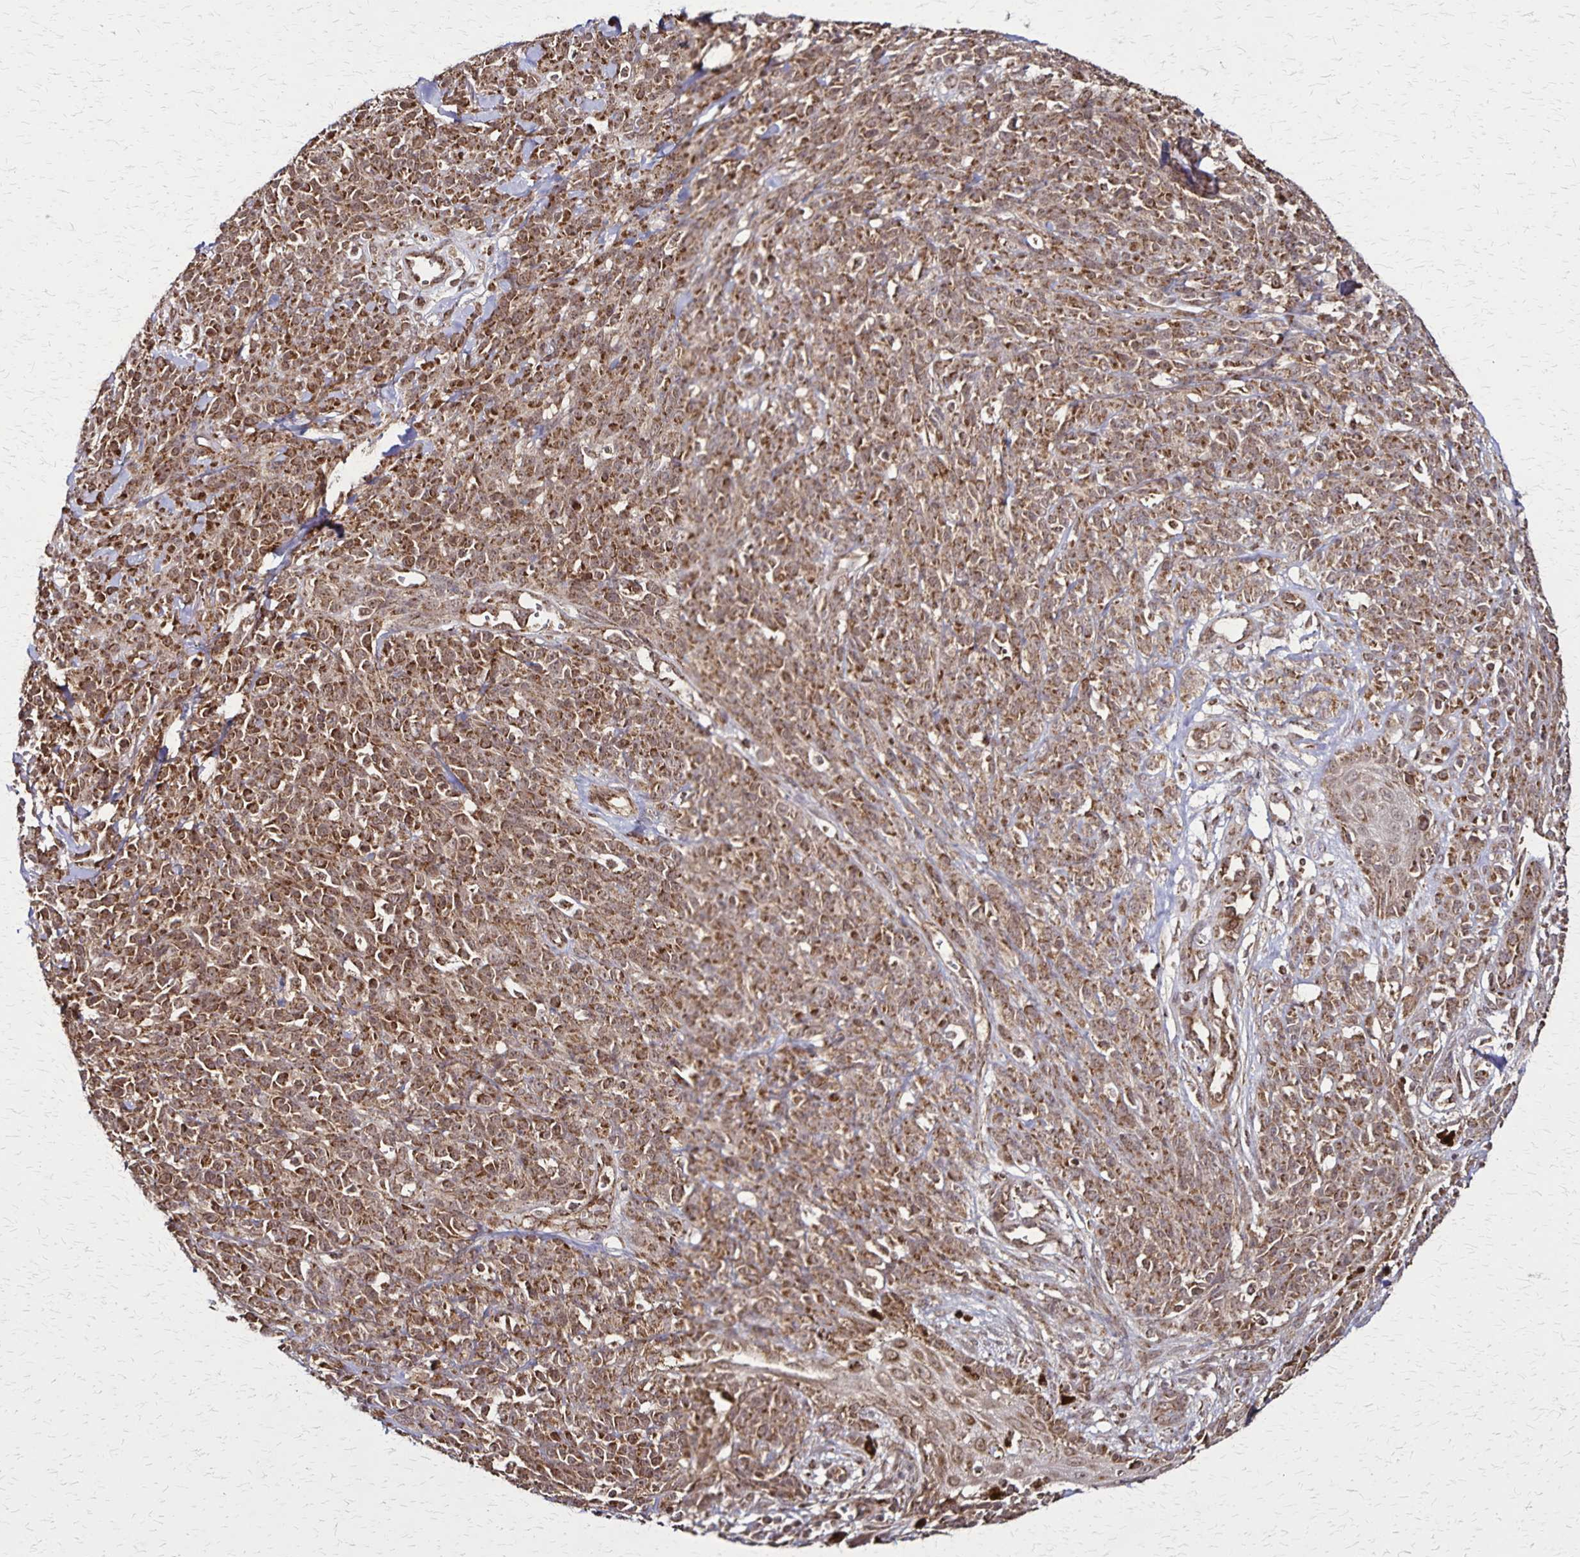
{"staining": {"intensity": "moderate", "quantity": ">75%", "location": "cytoplasmic/membranous"}, "tissue": "melanoma", "cell_type": "Tumor cells", "image_type": "cancer", "snomed": [{"axis": "morphology", "description": "Malignant melanoma, NOS"}, {"axis": "topography", "description": "Skin"}, {"axis": "topography", "description": "Skin of trunk"}], "caption": "Tumor cells display moderate cytoplasmic/membranous staining in approximately >75% of cells in malignant melanoma.", "gene": "NFS1", "patient": {"sex": "male", "age": 74}}